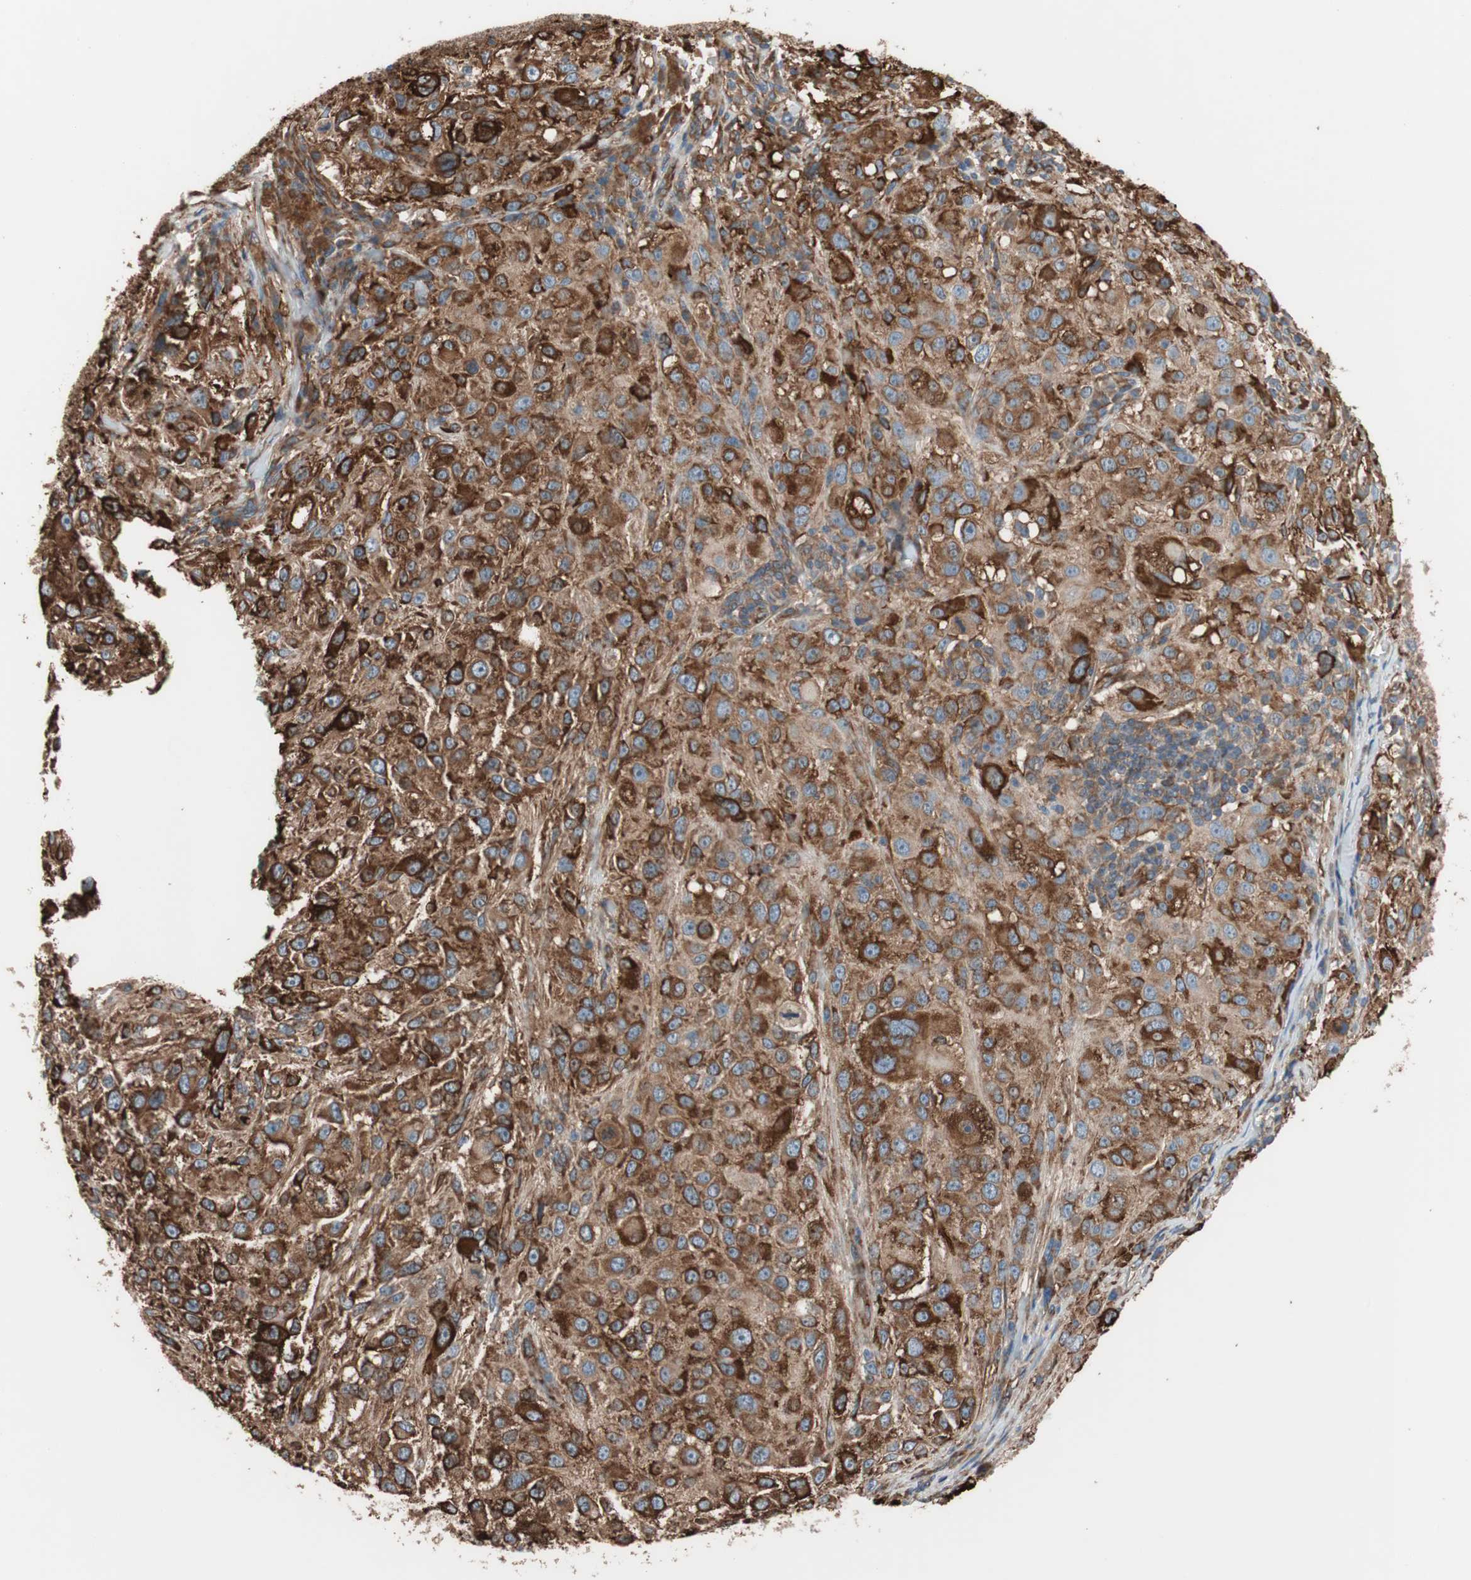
{"staining": {"intensity": "strong", "quantity": ">75%", "location": "cytoplasmic/membranous"}, "tissue": "melanoma", "cell_type": "Tumor cells", "image_type": "cancer", "snomed": [{"axis": "morphology", "description": "Necrosis, NOS"}, {"axis": "morphology", "description": "Malignant melanoma, NOS"}, {"axis": "topography", "description": "Skin"}], "caption": "Protein expression analysis of melanoma reveals strong cytoplasmic/membranous expression in about >75% of tumor cells.", "gene": "GPSM2", "patient": {"sex": "female", "age": 87}}